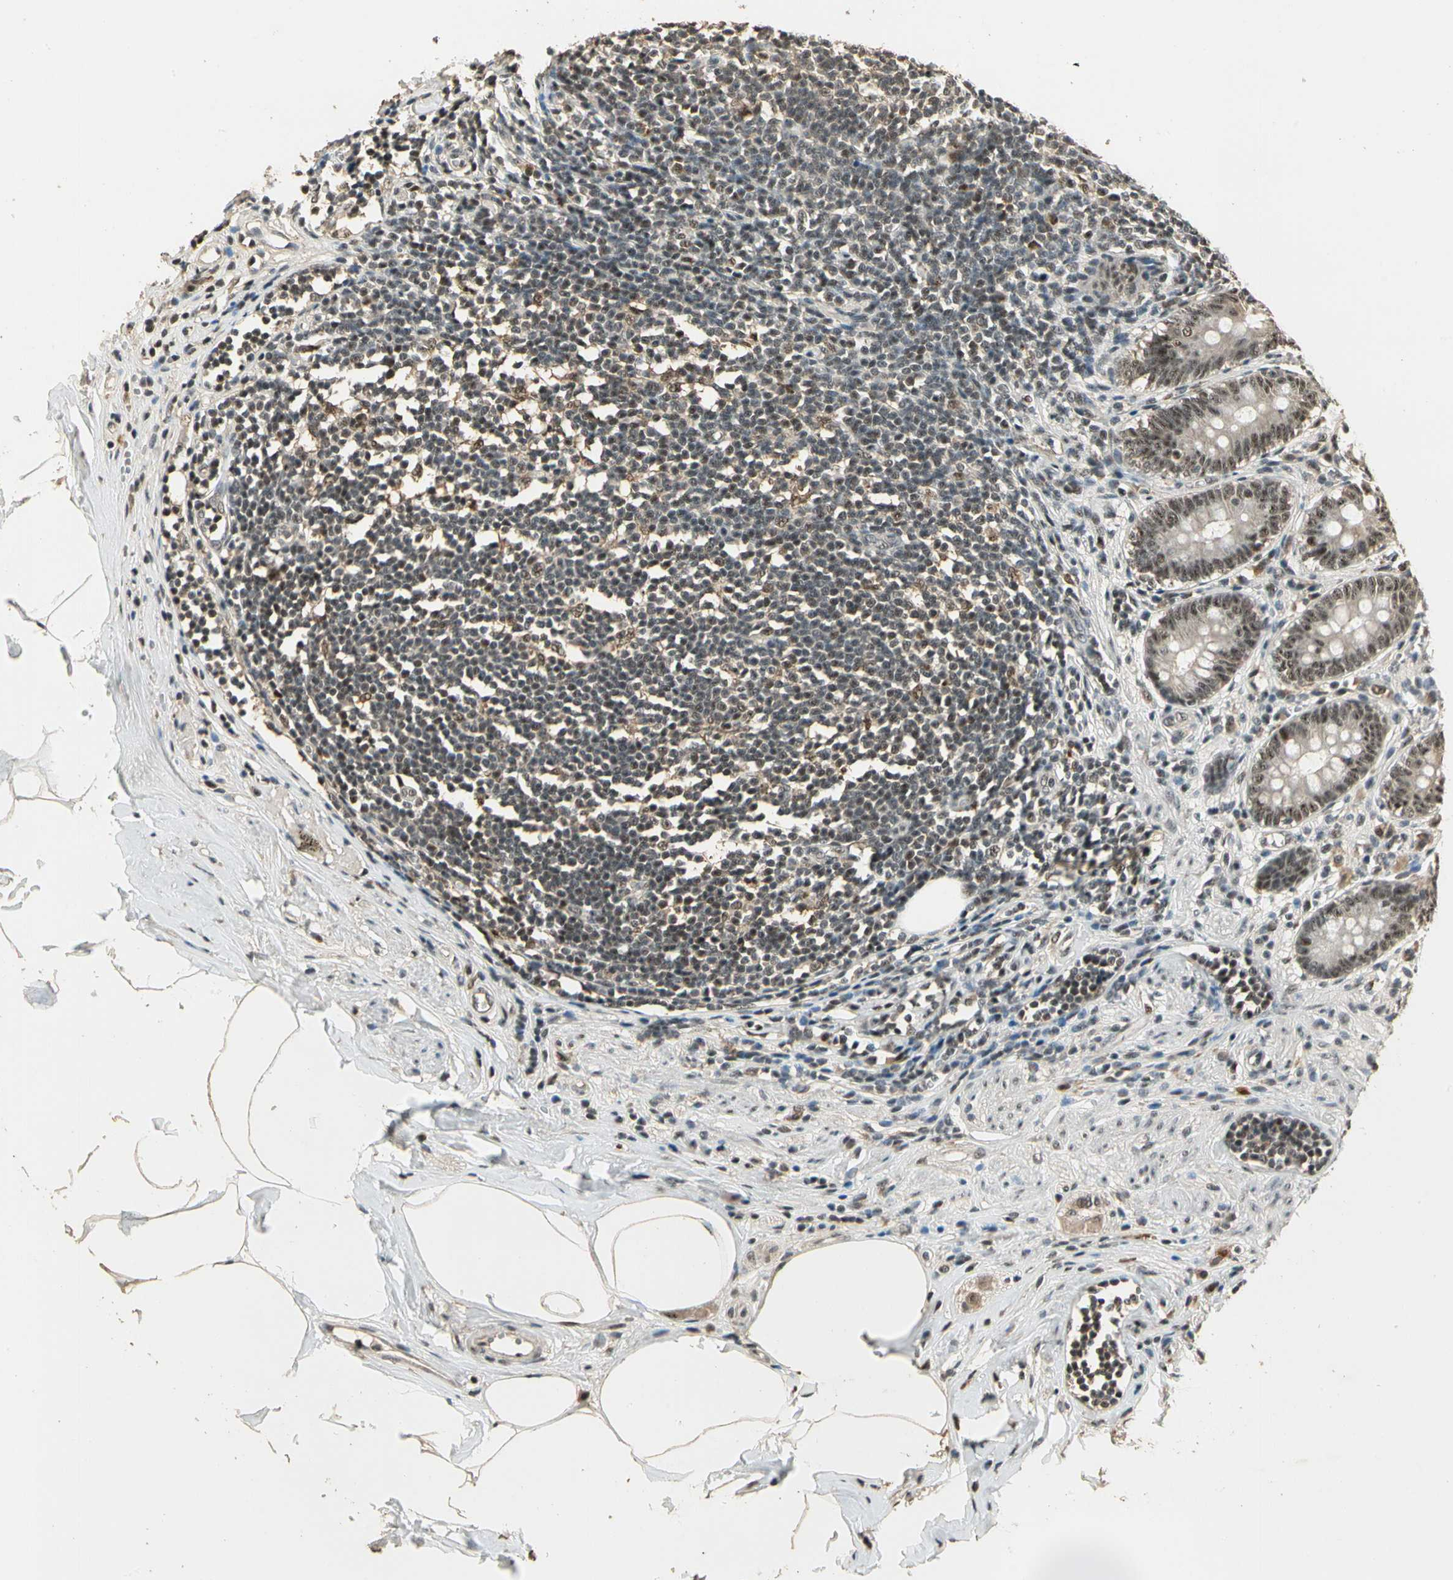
{"staining": {"intensity": "moderate", "quantity": ">75%", "location": "cytoplasmic/membranous,nuclear"}, "tissue": "appendix", "cell_type": "Glandular cells", "image_type": "normal", "snomed": [{"axis": "morphology", "description": "Normal tissue, NOS"}, {"axis": "topography", "description": "Appendix"}], "caption": "Unremarkable appendix displays moderate cytoplasmic/membranous,nuclear expression in approximately >75% of glandular cells, visualized by immunohistochemistry.", "gene": "RBM25", "patient": {"sex": "female", "age": 50}}